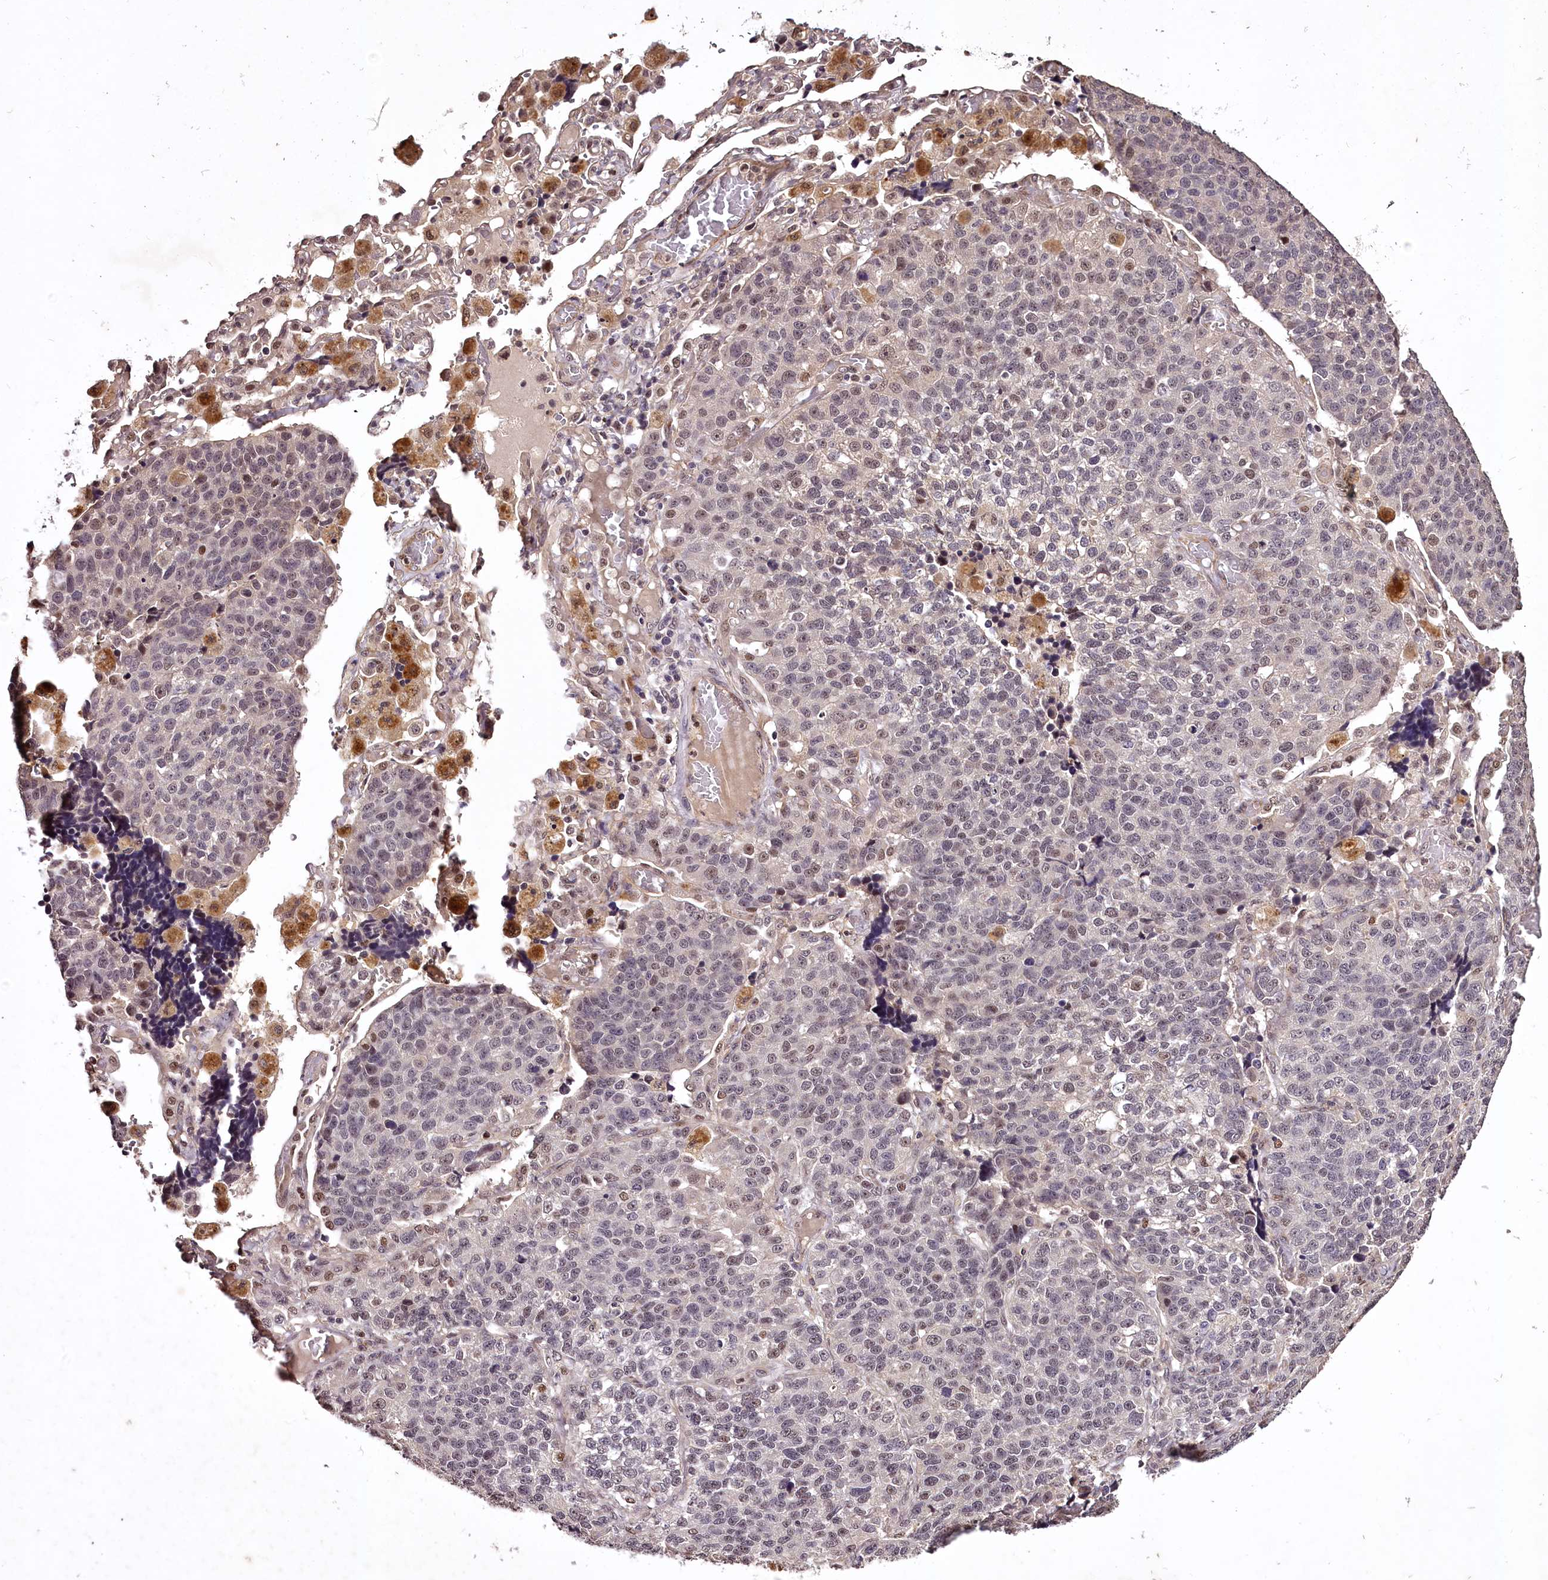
{"staining": {"intensity": "moderate", "quantity": "<25%", "location": "nuclear"}, "tissue": "lung cancer", "cell_type": "Tumor cells", "image_type": "cancer", "snomed": [{"axis": "morphology", "description": "Adenocarcinoma, NOS"}, {"axis": "topography", "description": "Lung"}], "caption": "Protein expression analysis of human lung cancer reveals moderate nuclear positivity in about <25% of tumor cells.", "gene": "MAML3", "patient": {"sex": "male", "age": 49}}